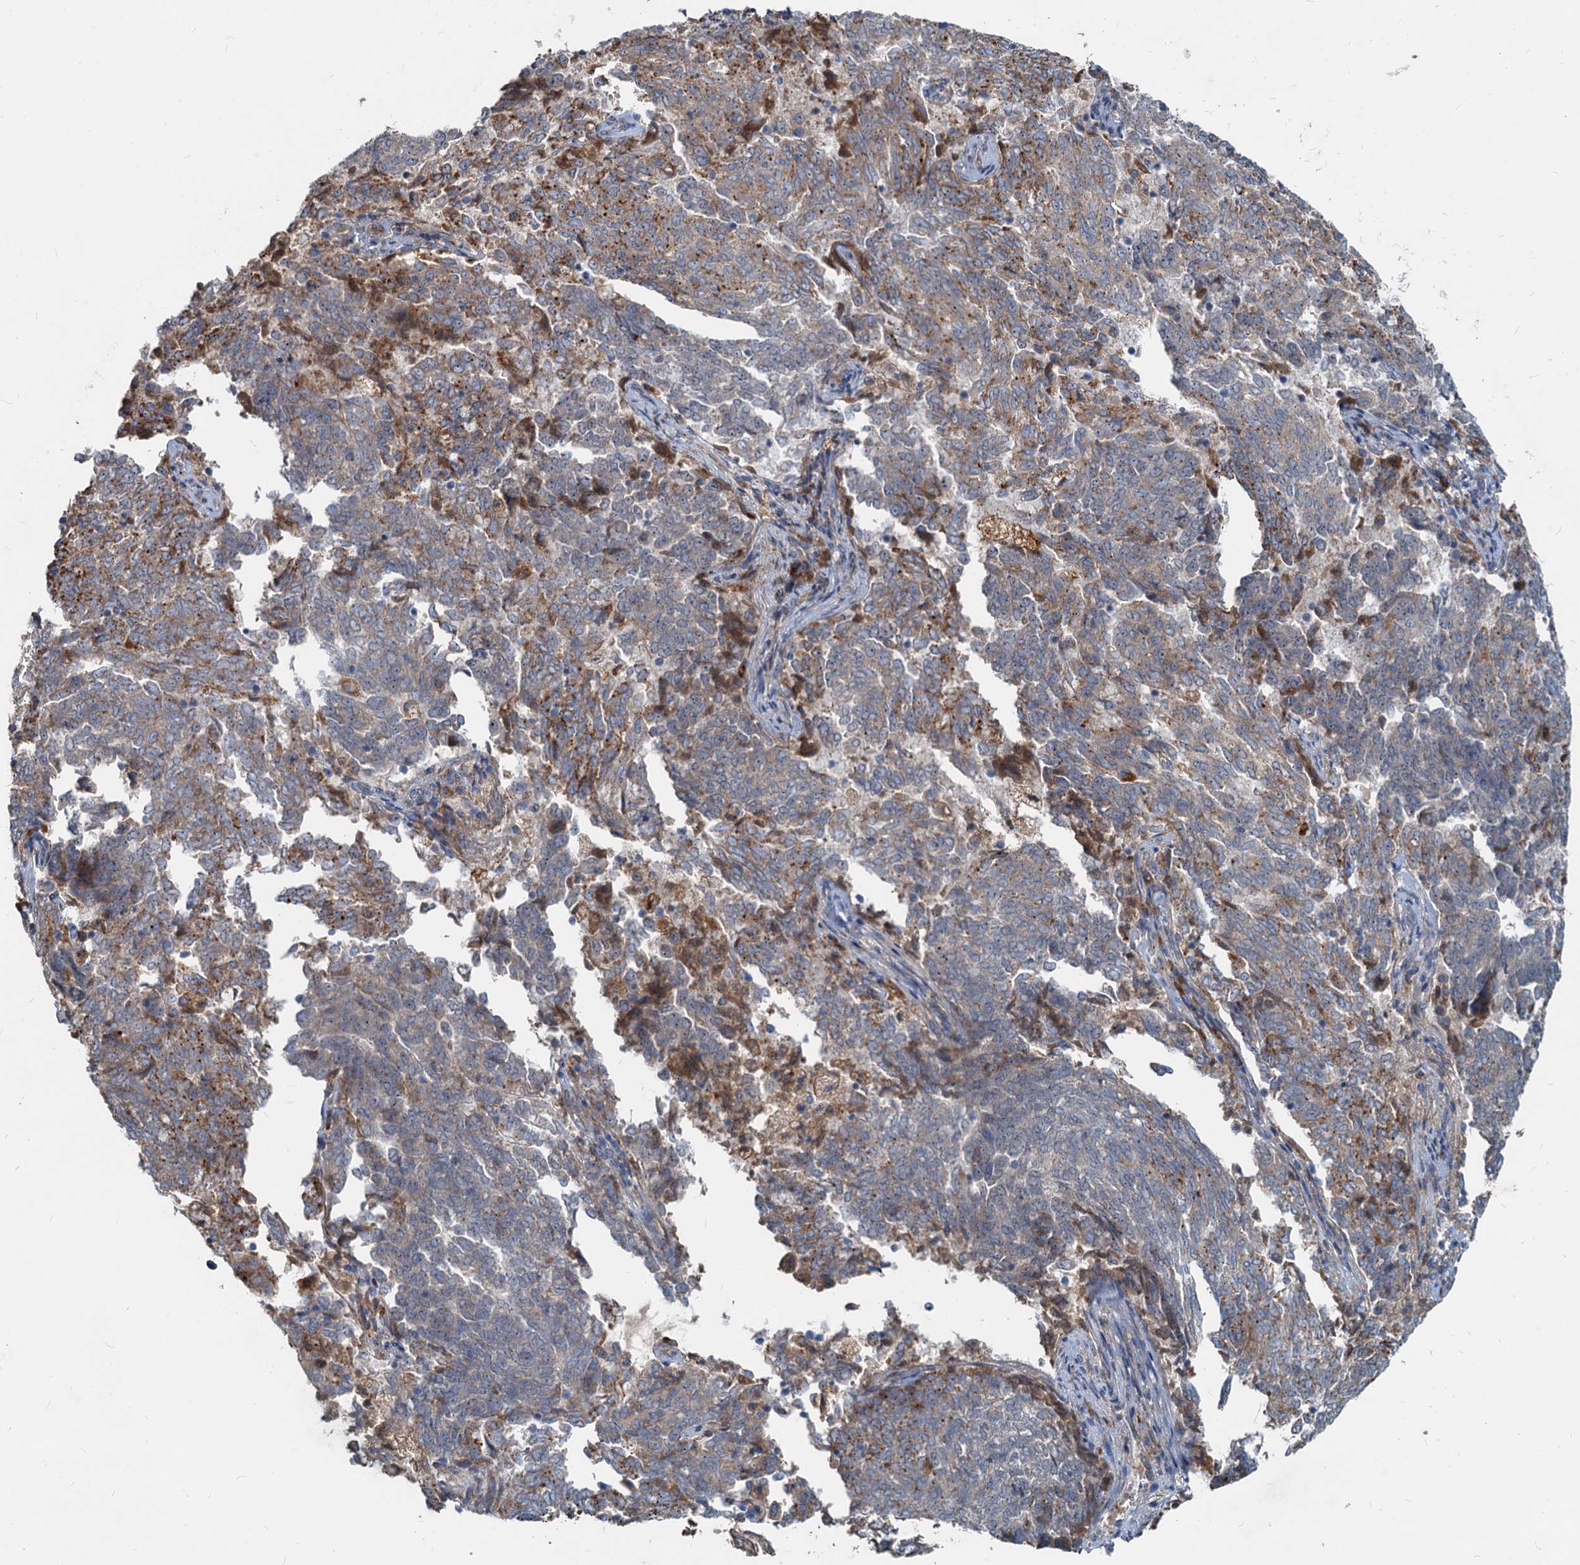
{"staining": {"intensity": "weak", "quantity": "25%-75%", "location": "cytoplasmic/membranous"}, "tissue": "endometrial cancer", "cell_type": "Tumor cells", "image_type": "cancer", "snomed": [{"axis": "morphology", "description": "Adenocarcinoma, NOS"}, {"axis": "topography", "description": "Endometrium"}], "caption": "Approximately 25%-75% of tumor cells in adenocarcinoma (endometrial) exhibit weak cytoplasmic/membranous protein expression as visualized by brown immunohistochemical staining.", "gene": "RGS7BP", "patient": {"sex": "female", "age": 80}}